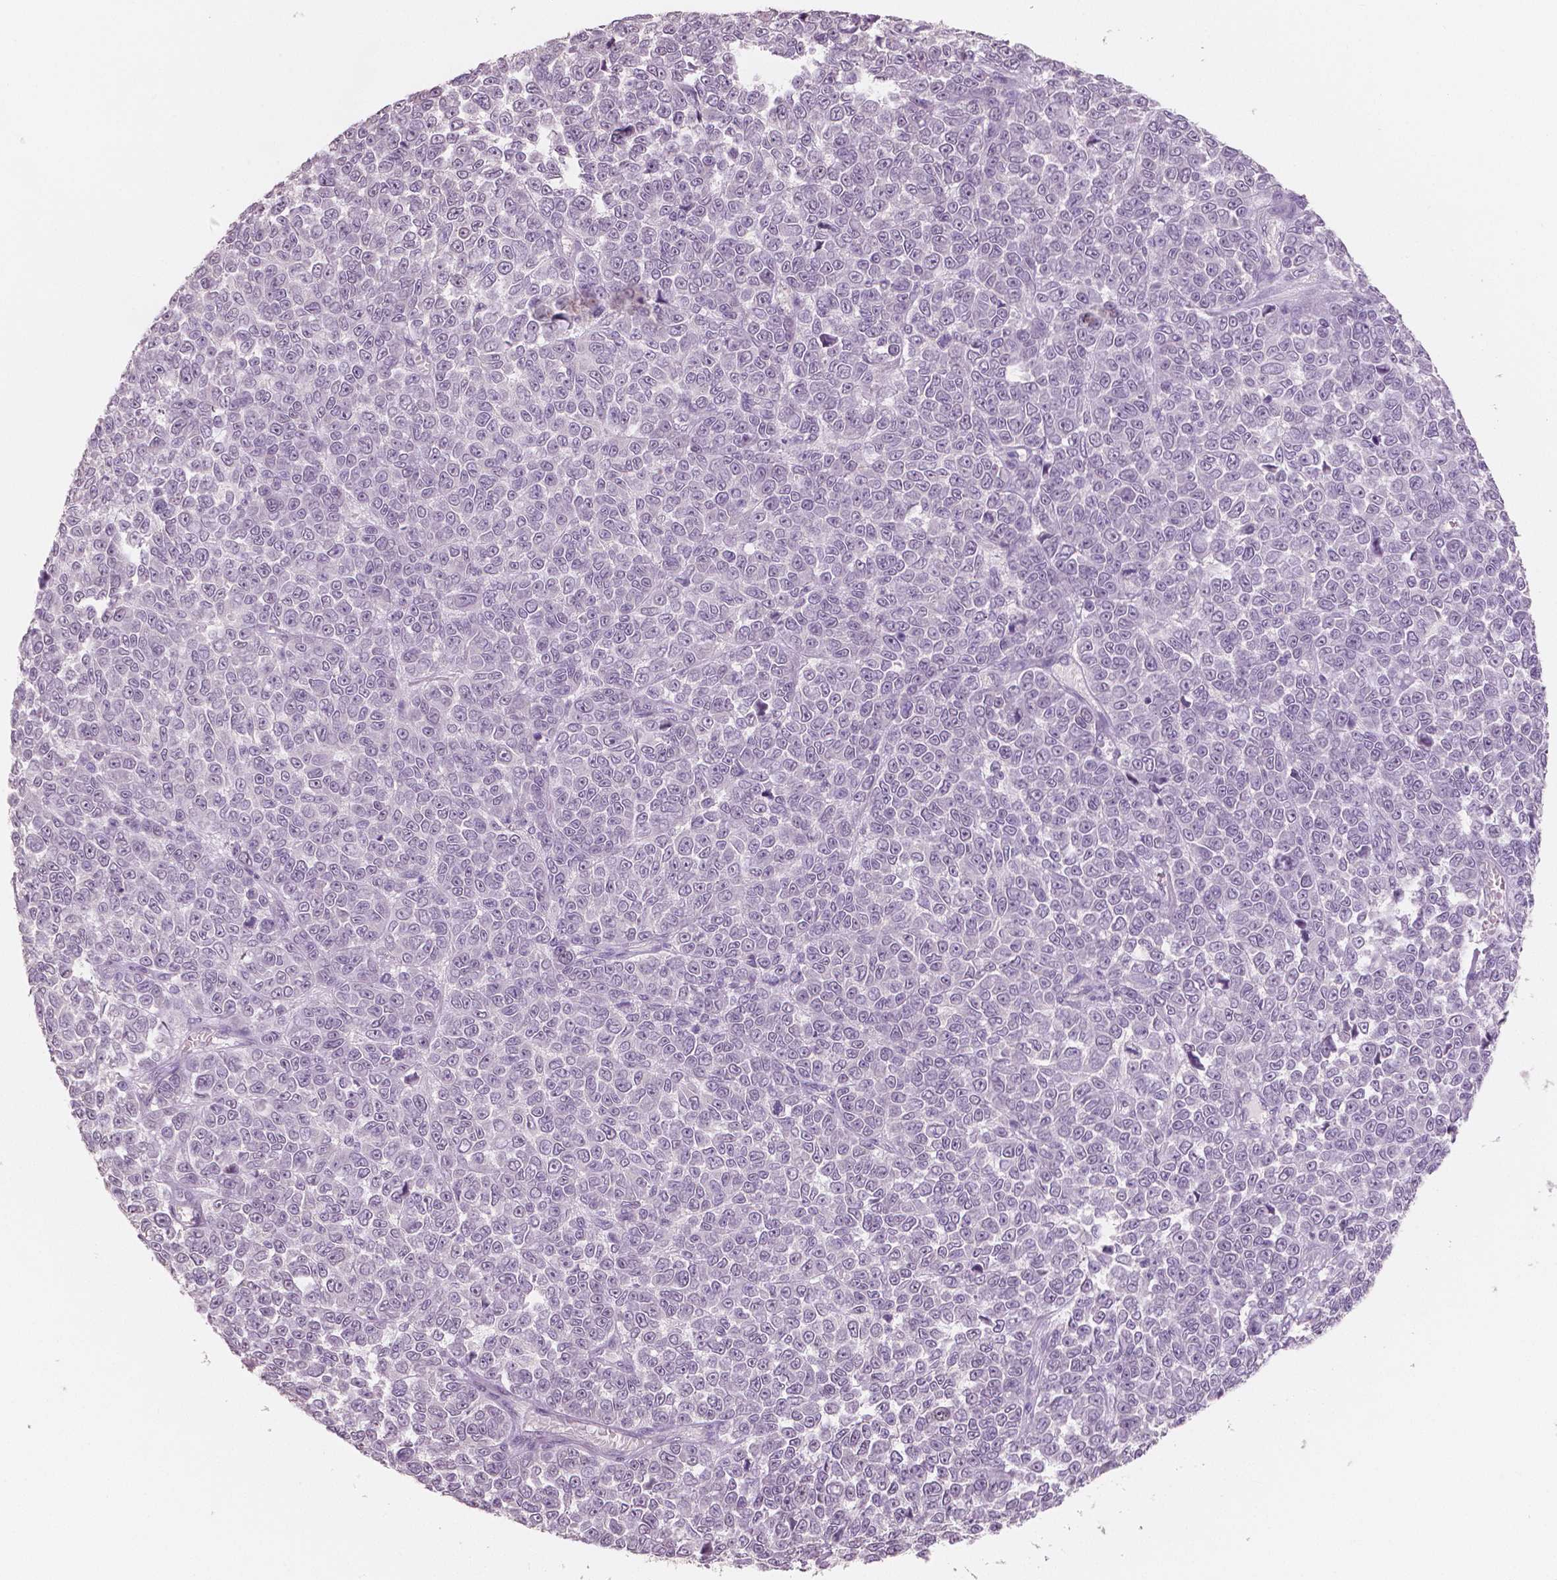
{"staining": {"intensity": "negative", "quantity": "none", "location": "none"}, "tissue": "melanoma", "cell_type": "Tumor cells", "image_type": "cancer", "snomed": [{"axis": "morphology", "description": "Malignant melanoma, NOS"}, {"axis": "topography", "description": "Skin"}], "caption": "Melanoma was stained to show a protein in brown. There is no significant expression in tumor cells.", "gene": "NECAB1", "patient": {"sex": "female", "age": 95}}